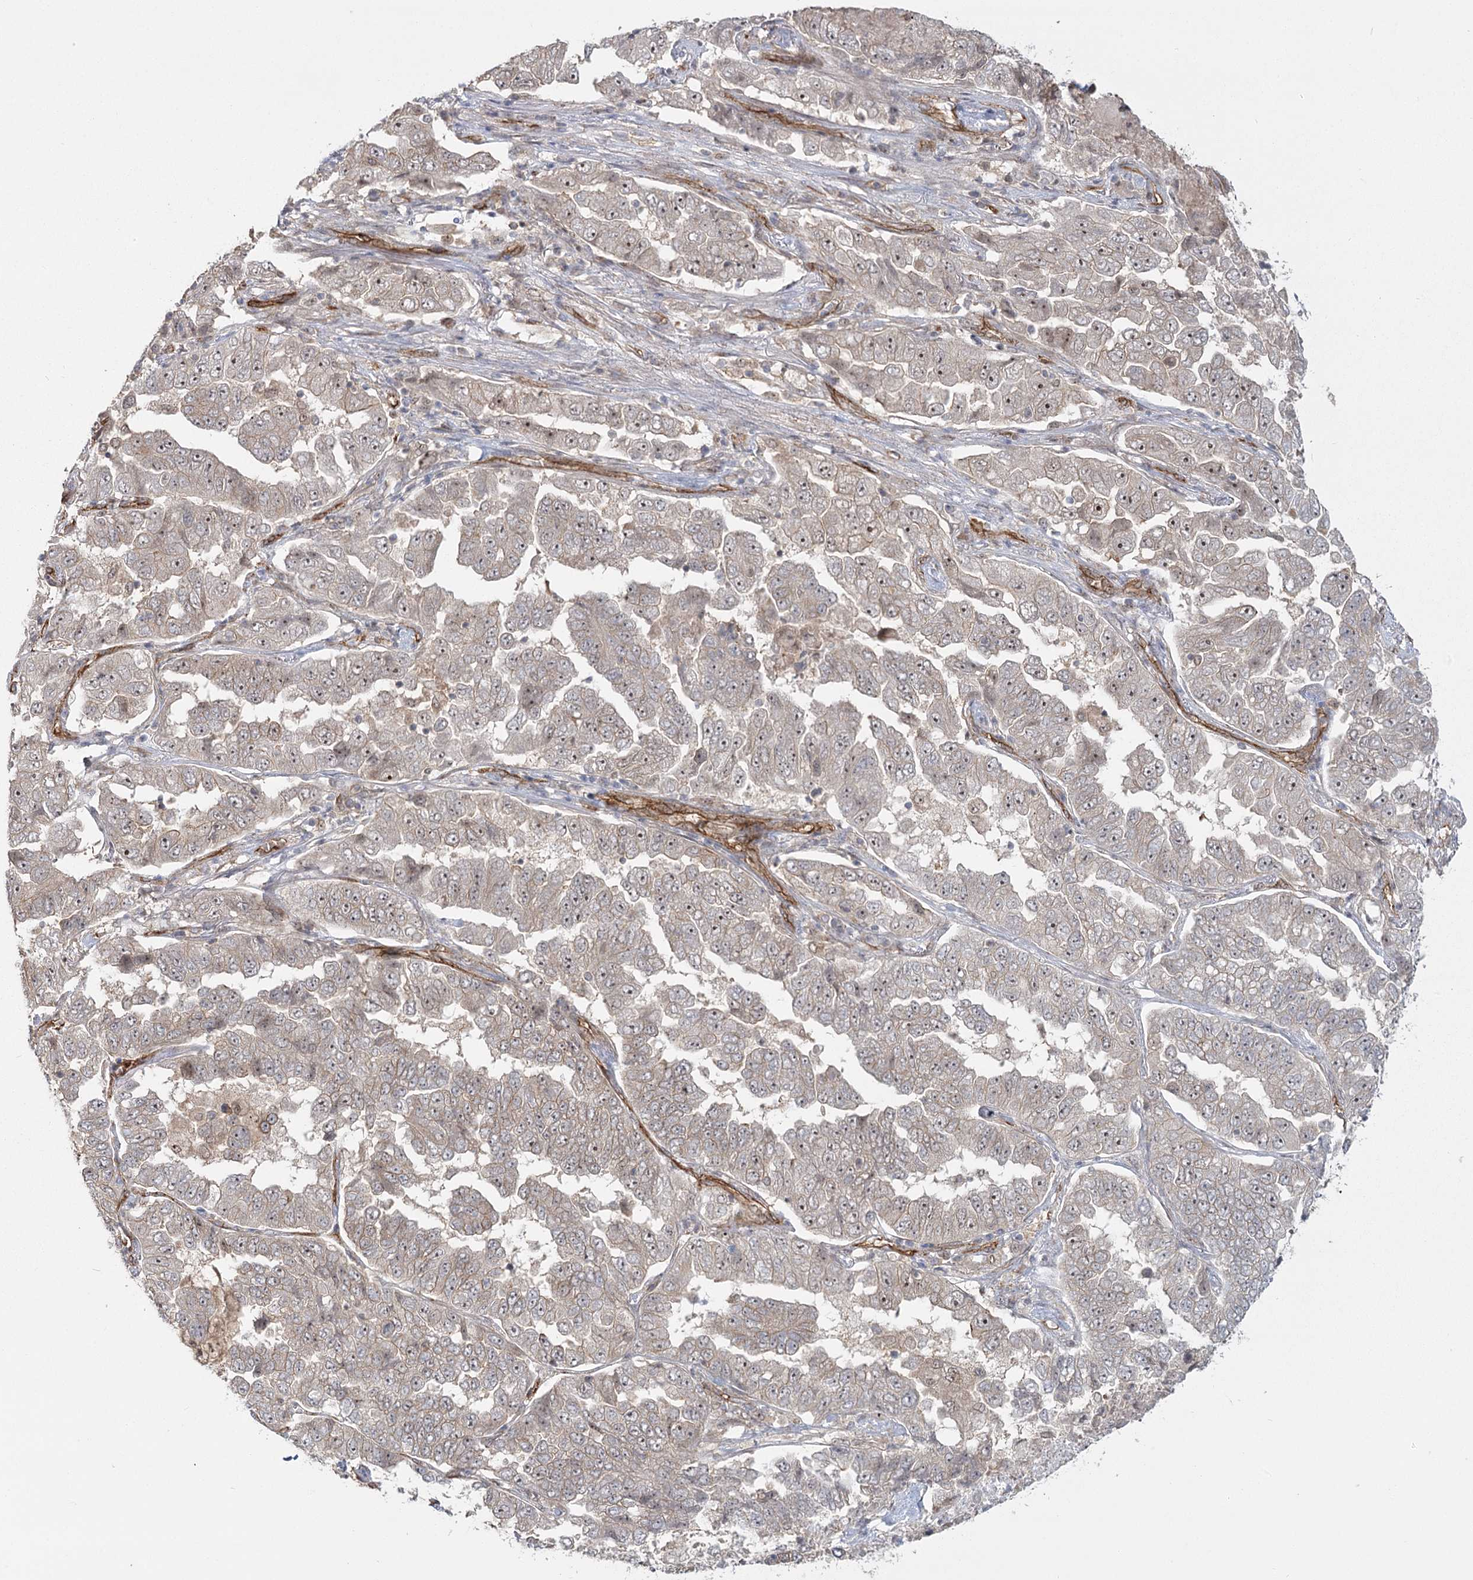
{"staining": {"intensity": "weak", "quantity": "<25%", "location": "nuclear"}, "tissue": "lung cancer", "cell_type": "Tumor cells", "image_type": "cancer", "snomed": [{"axis": "morphology", "description": "Adenocarcinoma, NOS"}, {"axis": "topography", "description": "Lung"}], "caption": "There is no significant staining in tumor cells of adenocarcinoma (lung).", "gene": "RPP14", "patient": {"sex": "female", "age": 51}}